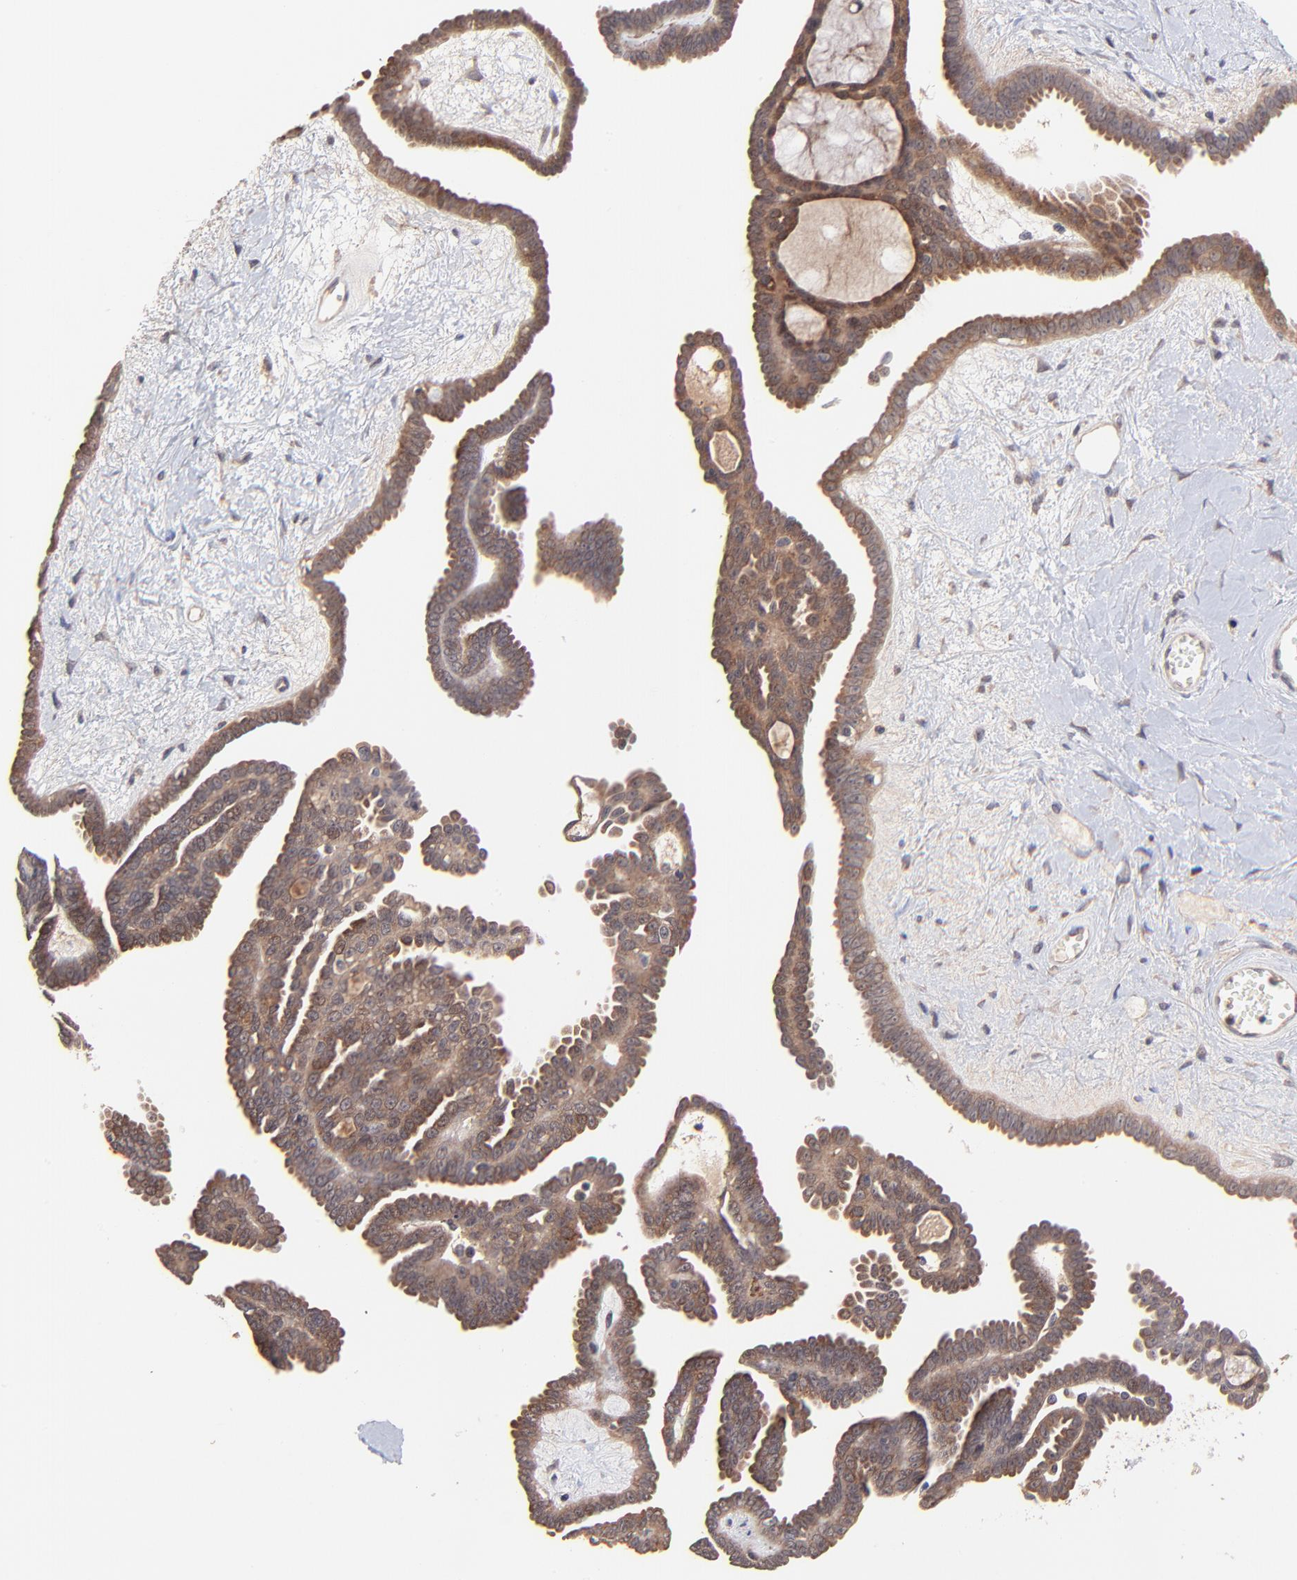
{"staining": {"intensity": "moderate", "quantity": ">75%", "location": "cytoplasmic/membranous"}, "tissue": "ovarian cancer", "cell_type": "Tumor cells", "image_type": "cancer", "snomed": [{"axis": "morphology", "description": "Cystadenocarcinoma, serous, NOS"}, {"axis": "topography", "description": "Ovary"}], "caption": "DAB (3,3'-diaminobenzidine) immunohistochemical staining of human ovarian cancer (serous cystadenocarcinoma) demonstrates moderate cytoplasmic/membranous protein positivity in approximately >75% of tumor cells.", "gene": "BAIAP2L2", "patient": {"sex": "female", "age": 71}}